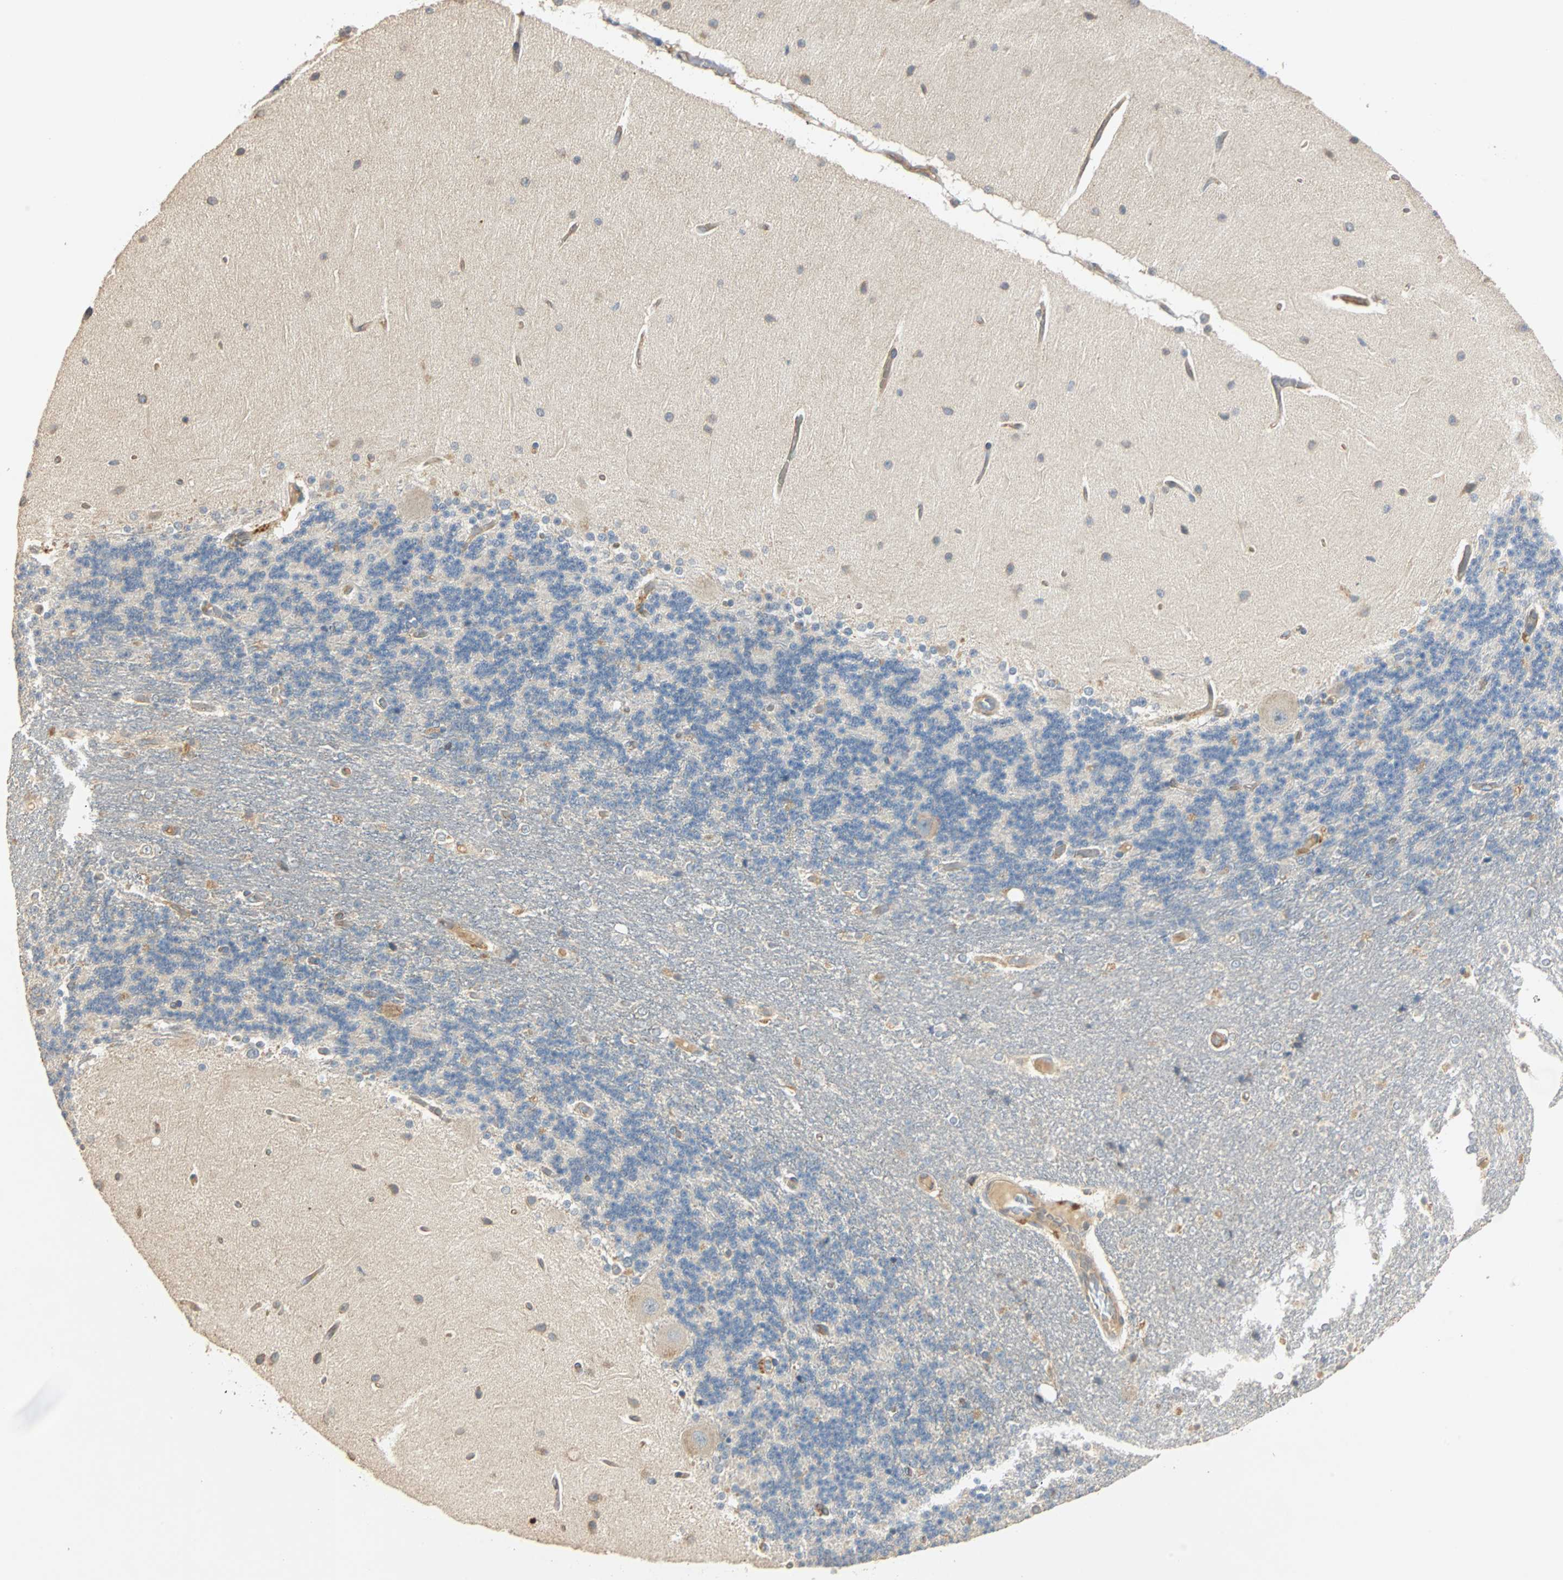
{"staining": {"intensity": "negative", "quantity": "none", "location": "none"}, "tissue": "cerebellum", "cell_type": "Cells in granular layer", "image_type": "normal", "snomed": [{"axis": "morphology", "description": "Normal tissue, NOS"}, {"axis": "topography", "description": "Cerebellum"}], "caption": "Cells in granular layer show no significant expression in unremarkable cerebellum. (Immunohistochemistry, brightfield microscopy, high magnification).", "gene": "GALK1", "patient": {"sex": "female", "age": 54}}